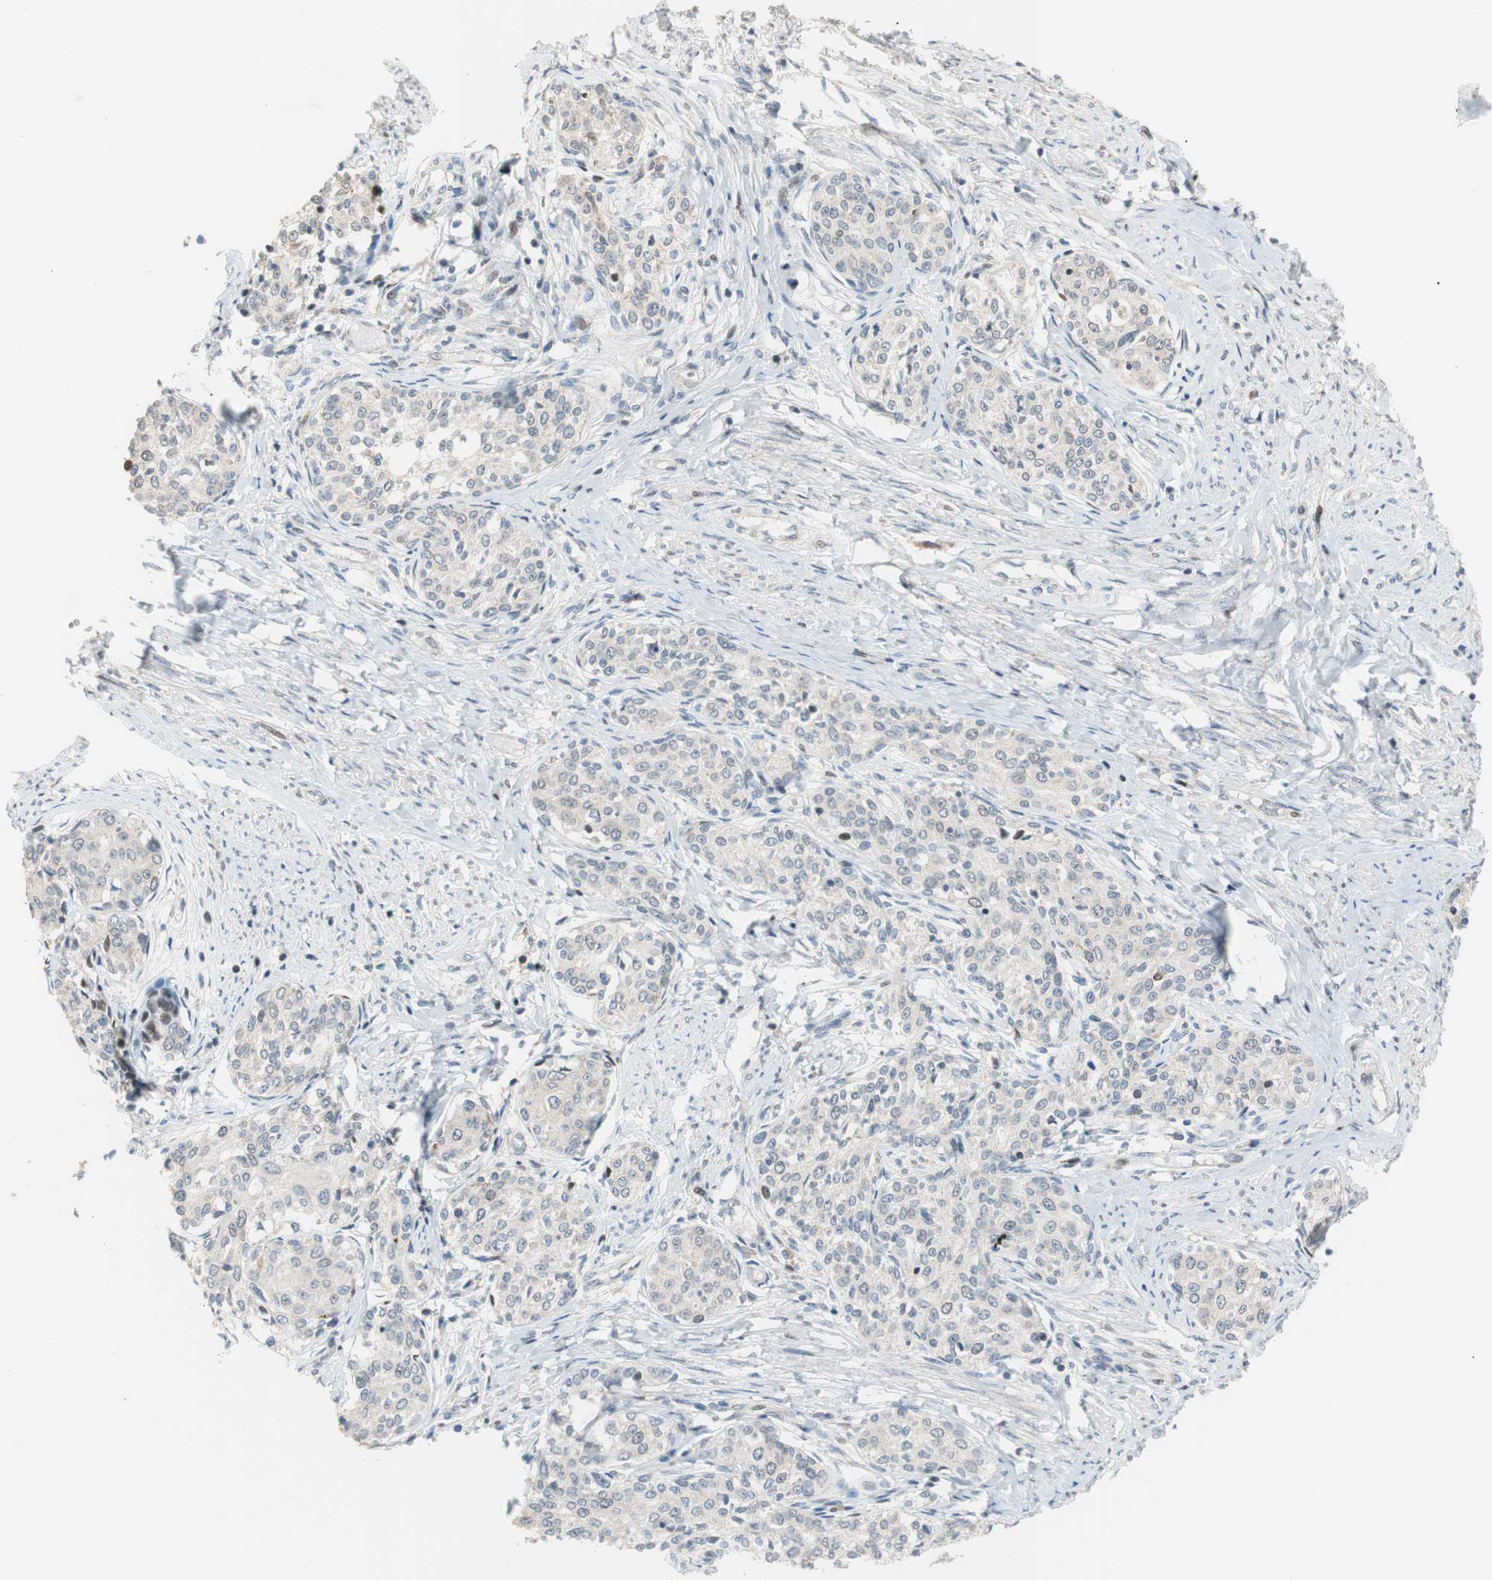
{"staining": {"intensity": "negative", "quantity": "none", "location": "none"}, "tissue": "cervical cancer", "cell_type": "Tumor cells", "image_type": "cancer", "snomed": [{"axis": "morphology", "description": "Squamous cell carcinoma, NOS"}, {"axis": "morphology", "description": "Adenocarcinoma, NOS"}, {"axis": "topography", "description": "Cervix"}], "caption": "The IHC histopathology image has no significant staining in tumor cells of adenocarcinoma (cervical) tissue.", "gene": "POLH", "patient": {"sex": "female", "age": 52}}